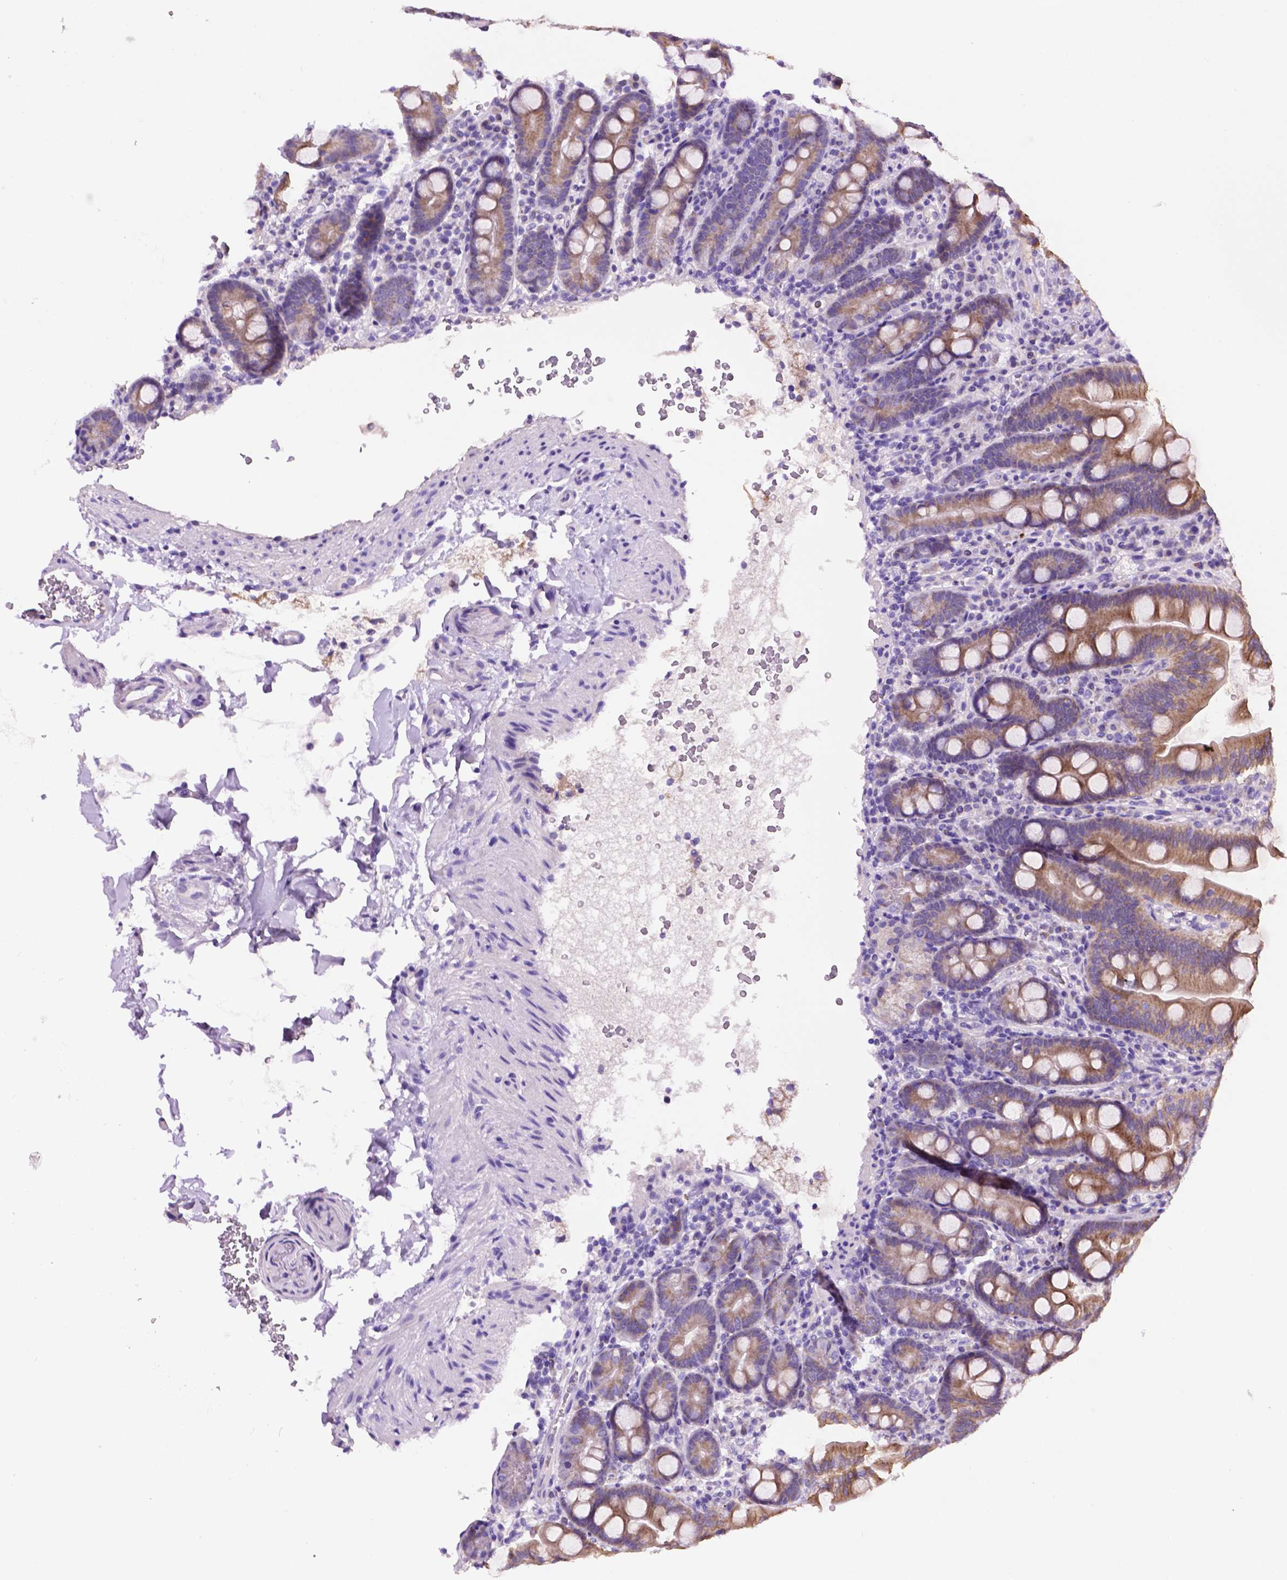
{"staining": {"intensity": "moderate", "quantity": ">75%", "location": "cytoplasmic/membranous"}, "tissue": "duodenum", "cell_type": "Glandular cells", "image_type": "normal", "snomed": [{"axis": "morphology", "description": "Normal tissue, NOS"}, {"axis": "topography", "description": "Duodenum"}], "caption": "Protein expression analysis of normal human duodenum reveals moderate cytoplasmic/membranous staining in approximately >75% of glandular cells. The staining was performed using DAB, with brown indicating positive protein expression. Nuclei are stained blue with hematoxylin.", "gene": "PHYHIP", "patient": {"sex": "male", "age": 59}}